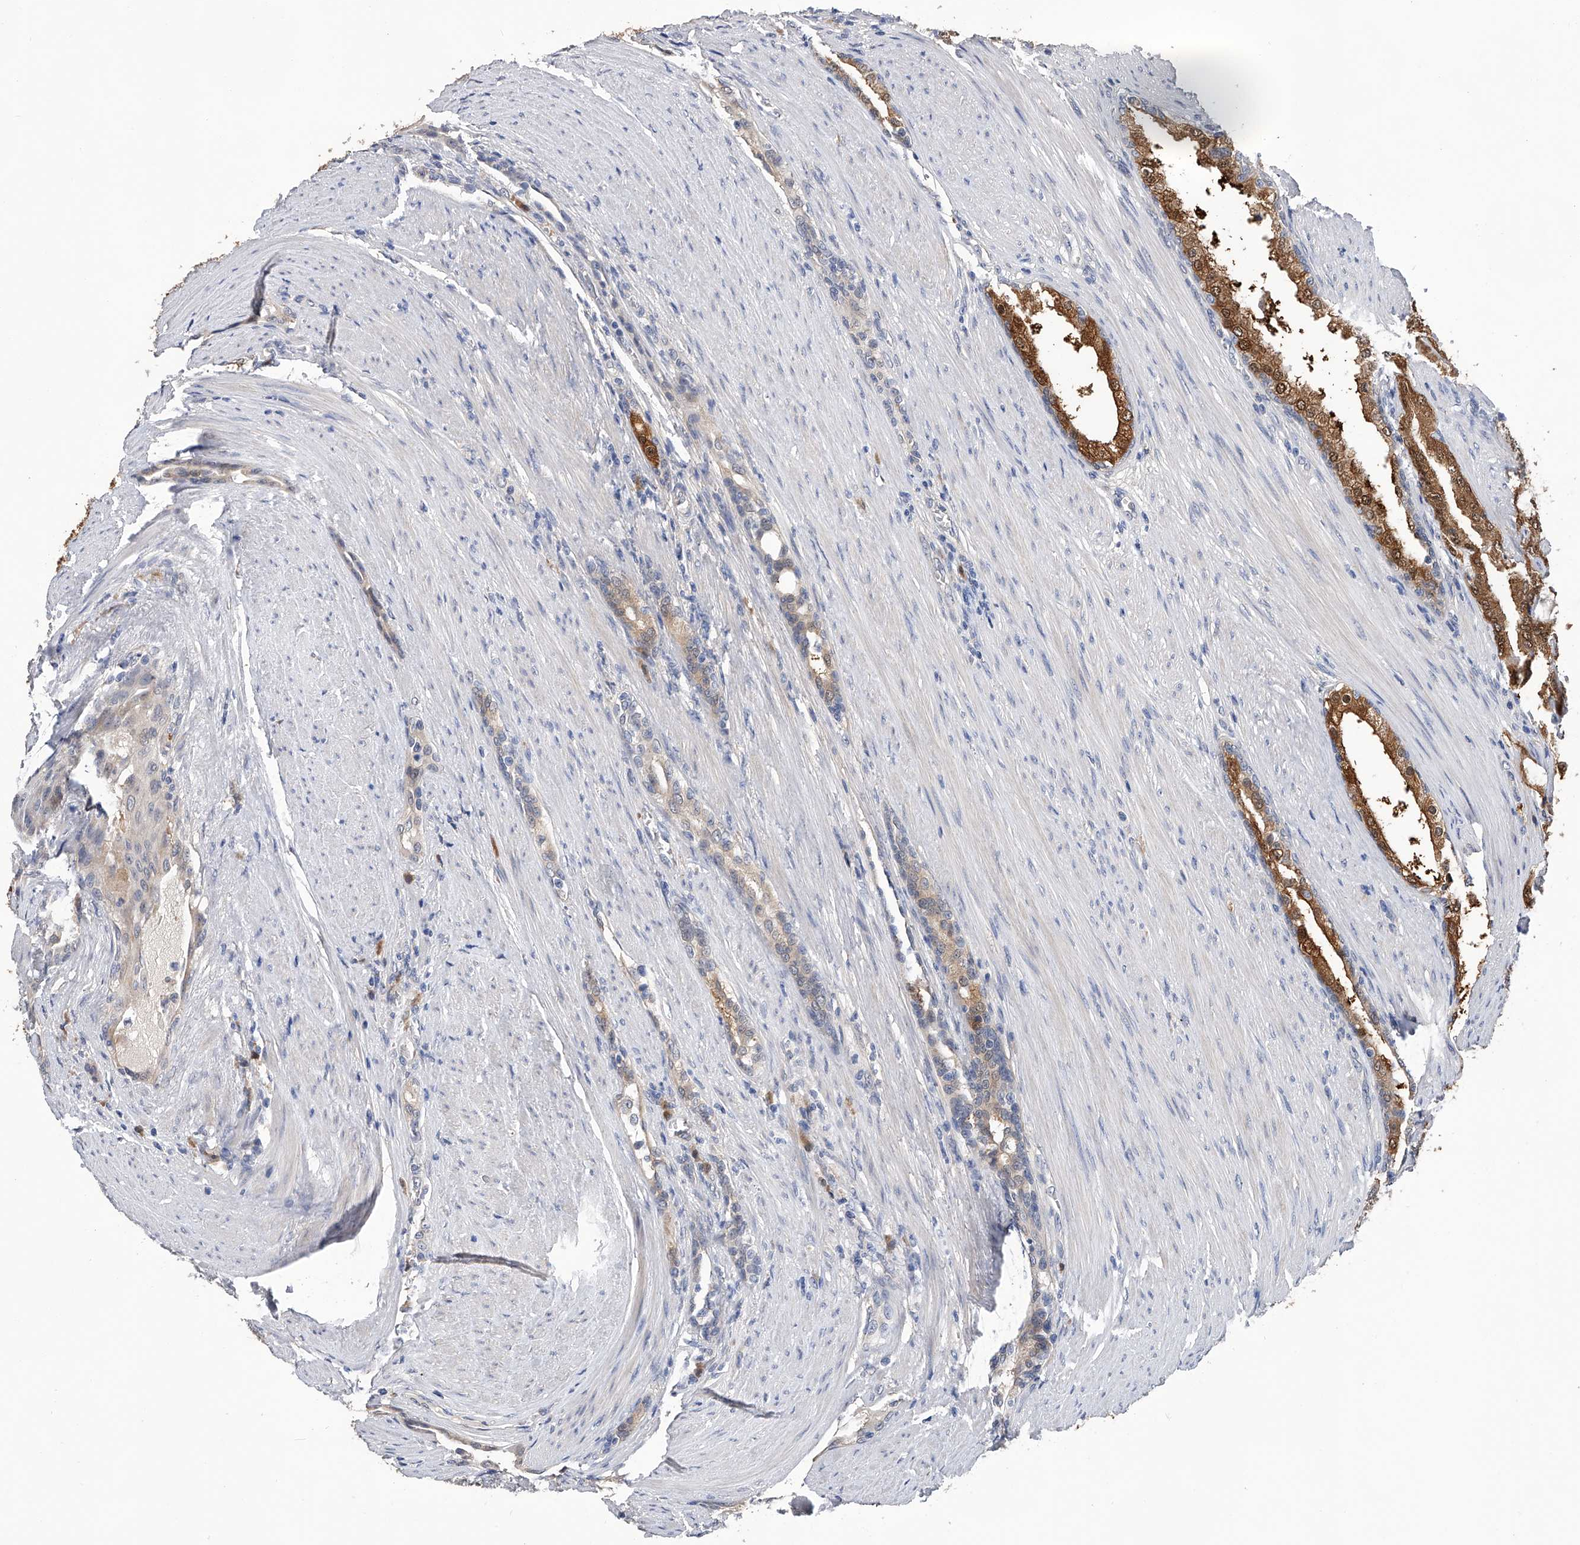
{"staining": {"intensity": "moderate", "quantity": ">75%", "location": "cytoplasmic/membranous,nuclear"}, "tissue": "prostate cancer", "cell_type": "Tumor cells", "image_type": "cancer", "snomed": [{"axis": "morphology", "description": "Adenocarcinoma, High grade"}, {"axis": "topography", "description": "Prostate"}], "caption": "Tumor cells exhibit moderate cytoplasmic/membranous and nuclear staining in approximately >75% of cells in adenocarcinoma (high-grade) (prostate).", "gene": "PGM3", "patient": {"sex": "male", "age": 60}}